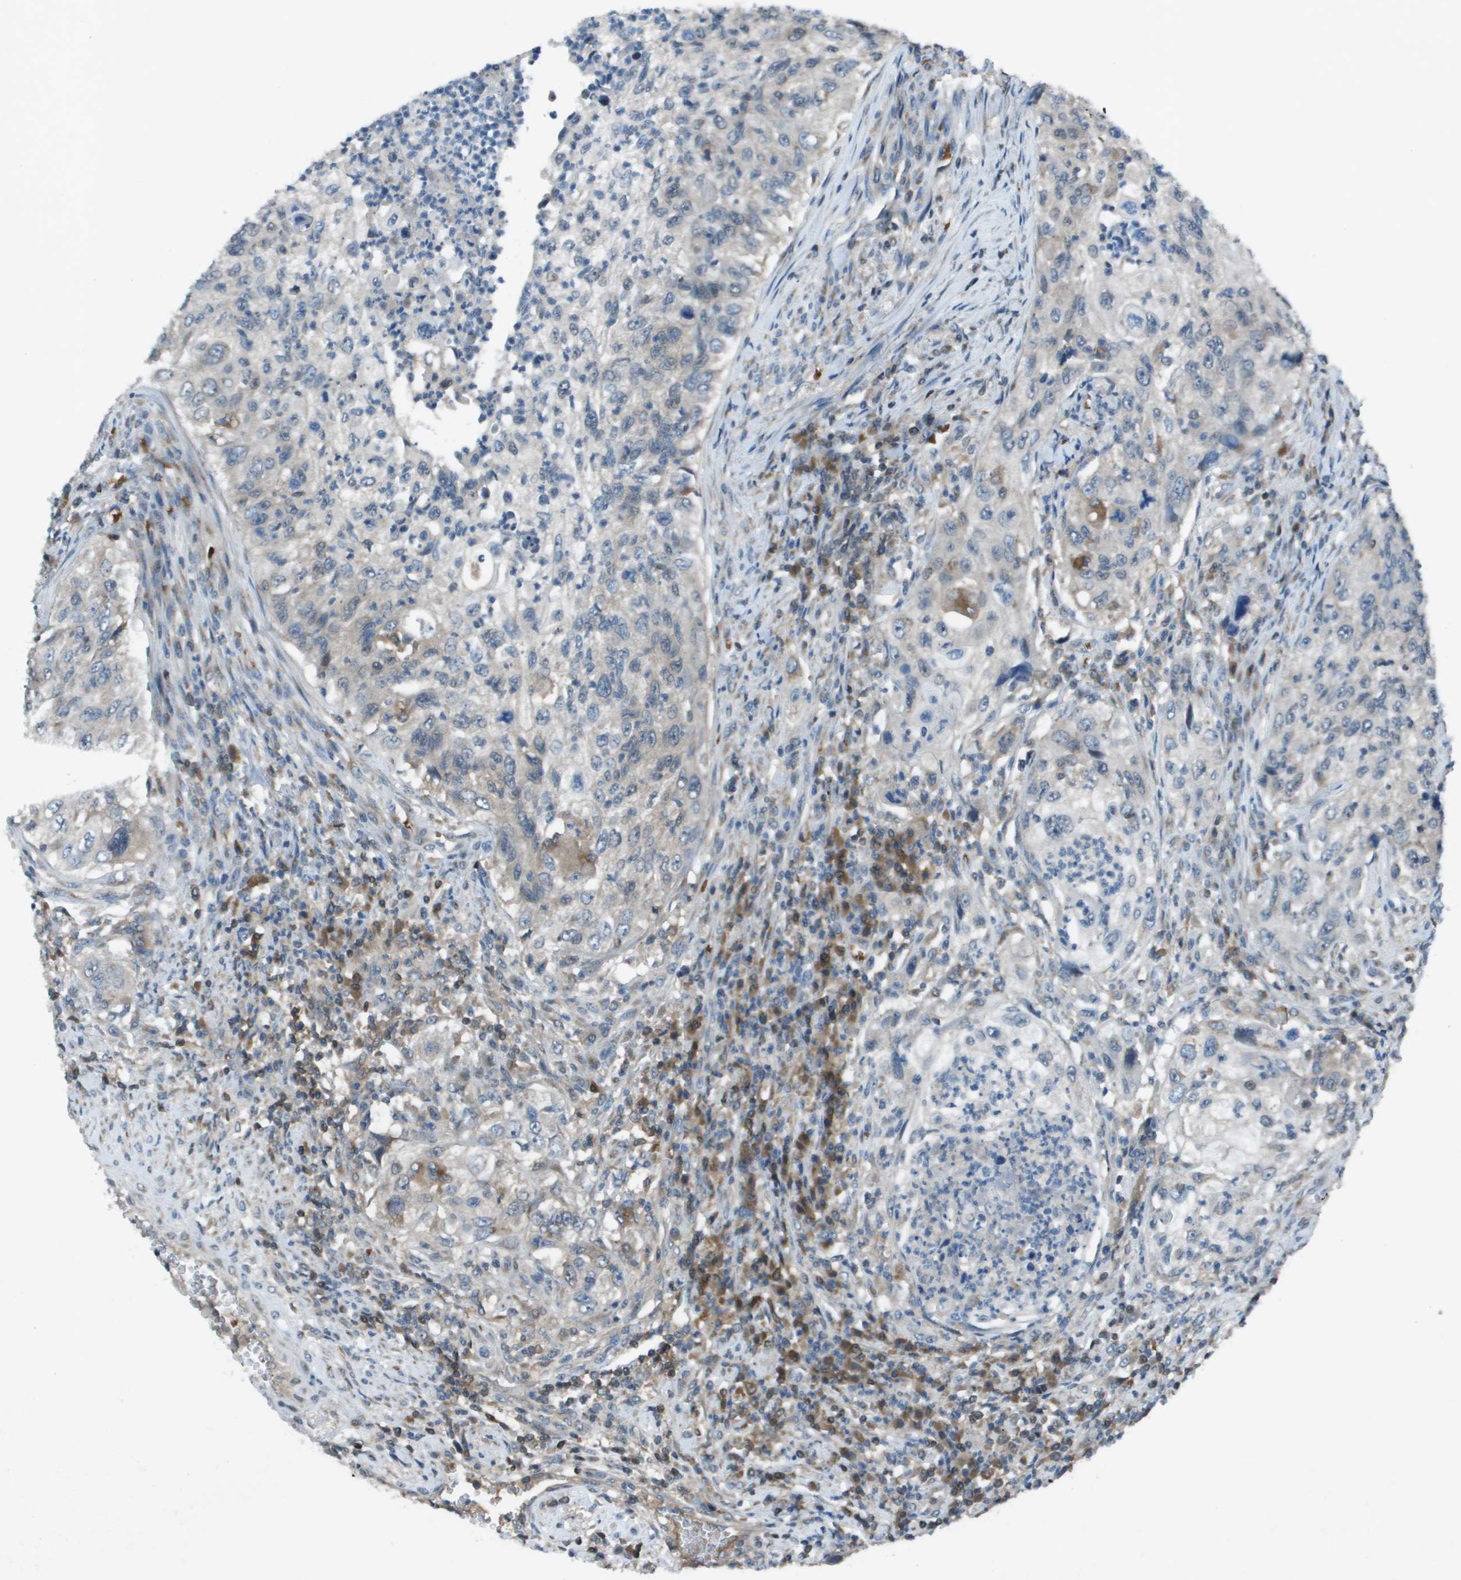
{"staining": {"intensity": "weak", "quantity": "<25%", "location": "cytoplasmic/membranous"}, "tissue": "urothelial cancer", "cell_type": "Tumor cells", "image_type": "cancer", "snomed": [{"axis": "morphology", "description": "Urothelial carcinoma, High grade"}, {"axis": "topography", "description": "Urinary bladder"}], "caption": "A micrograph of urothelial cancer stained for a protein shows no brown staining in tumor cells.", "gene": "CAMK4", "patient": {"sex": "female", "age": 60}}